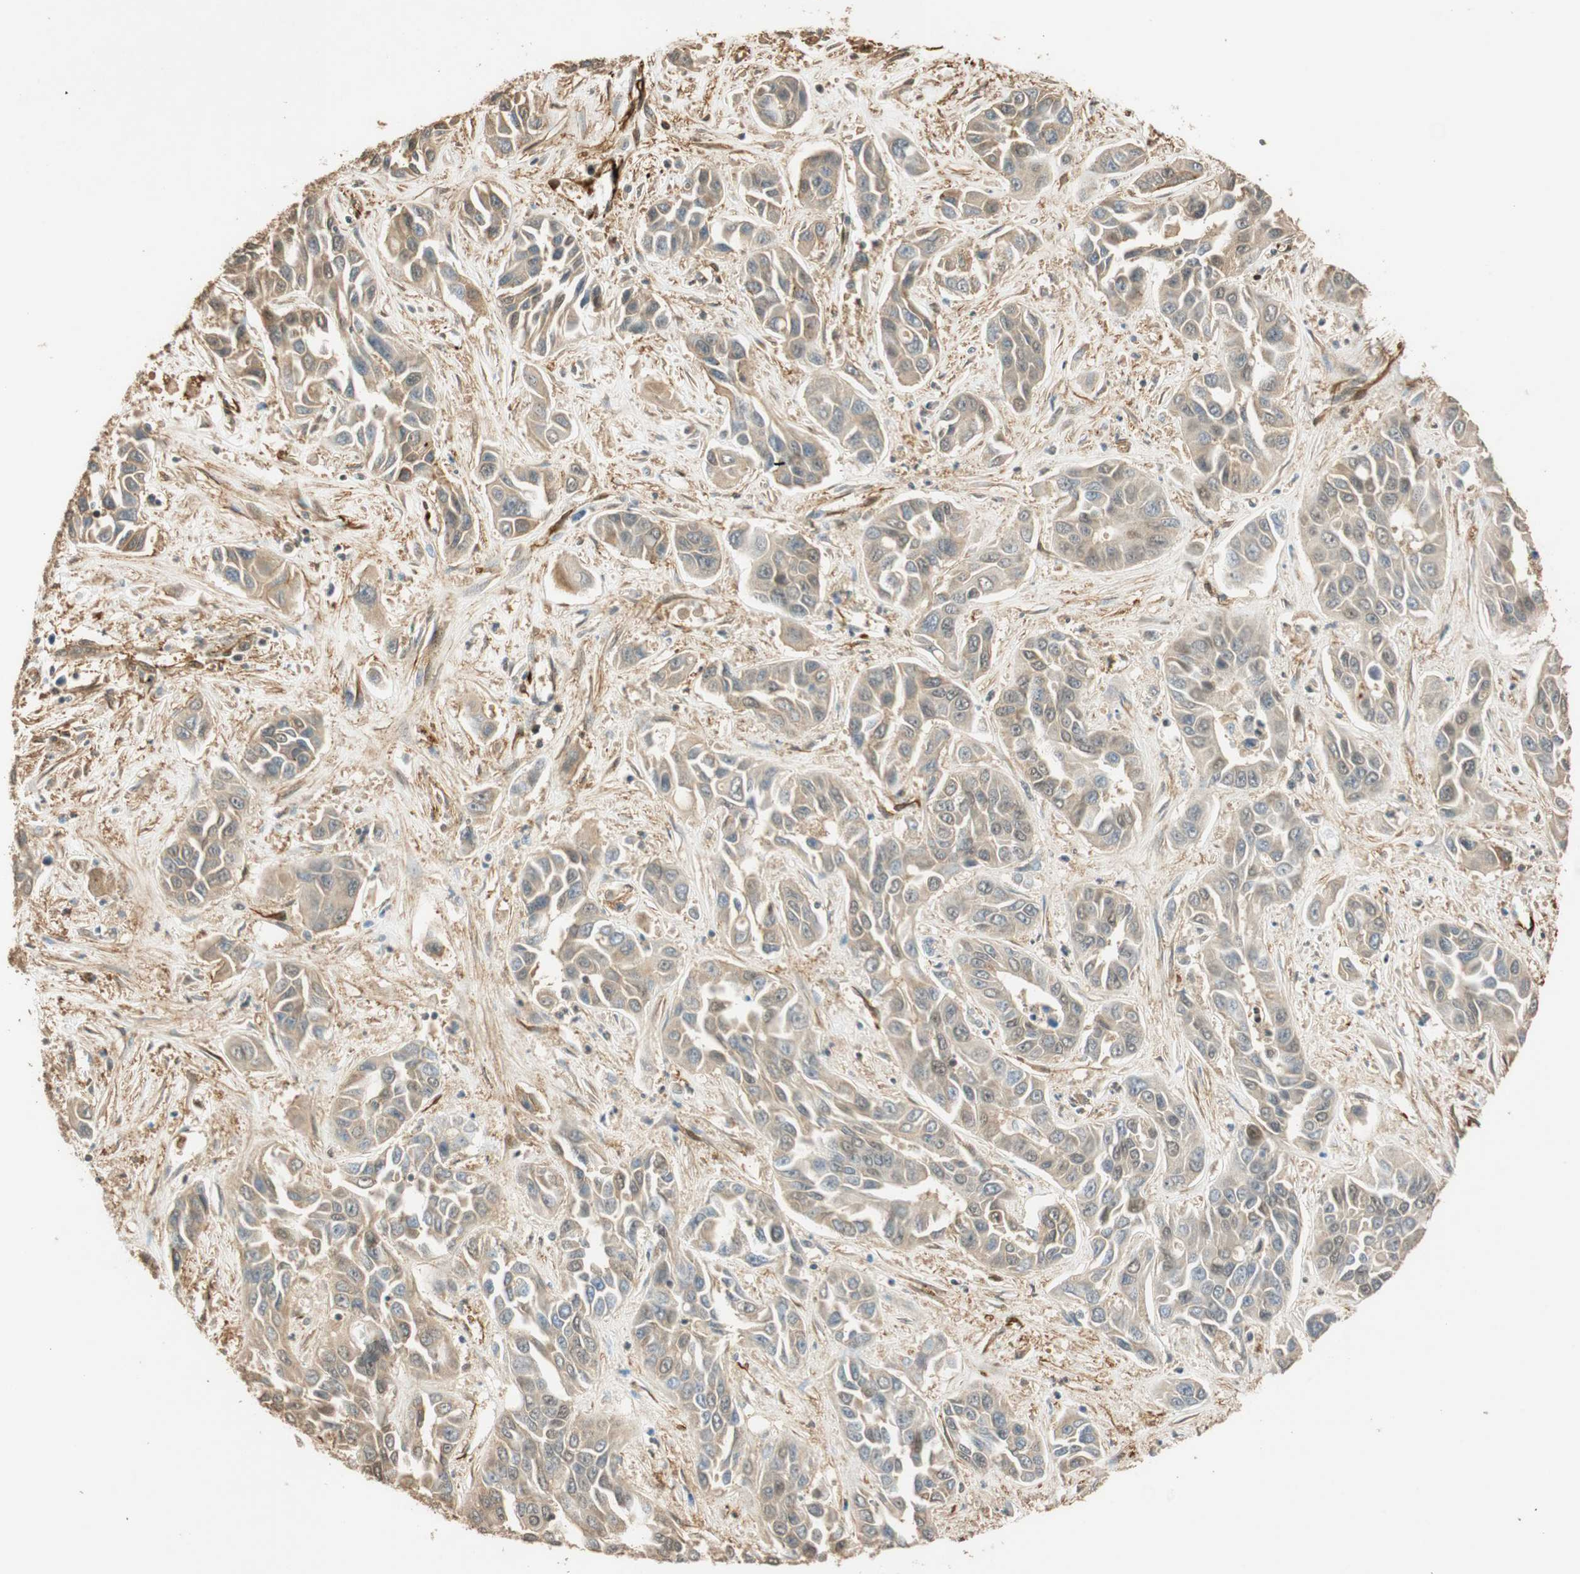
{"staining": {"intensity": "negative", "quantity": "none", "location": "none"}, "tissue": "liver cancer", "cell_type": "Tumor cells", "image_type": "cancer", "snomed": [{"axis": "morphology", "description": "Cholangiocarcinoma"}, {"axis": "topography", "description": "Liver"}], "caption": "The image shows no significant expression in tumor cells of liver cholangiocarcinoma.", "gene": "NES", "patient": {"sex": "female", "age": 52}}